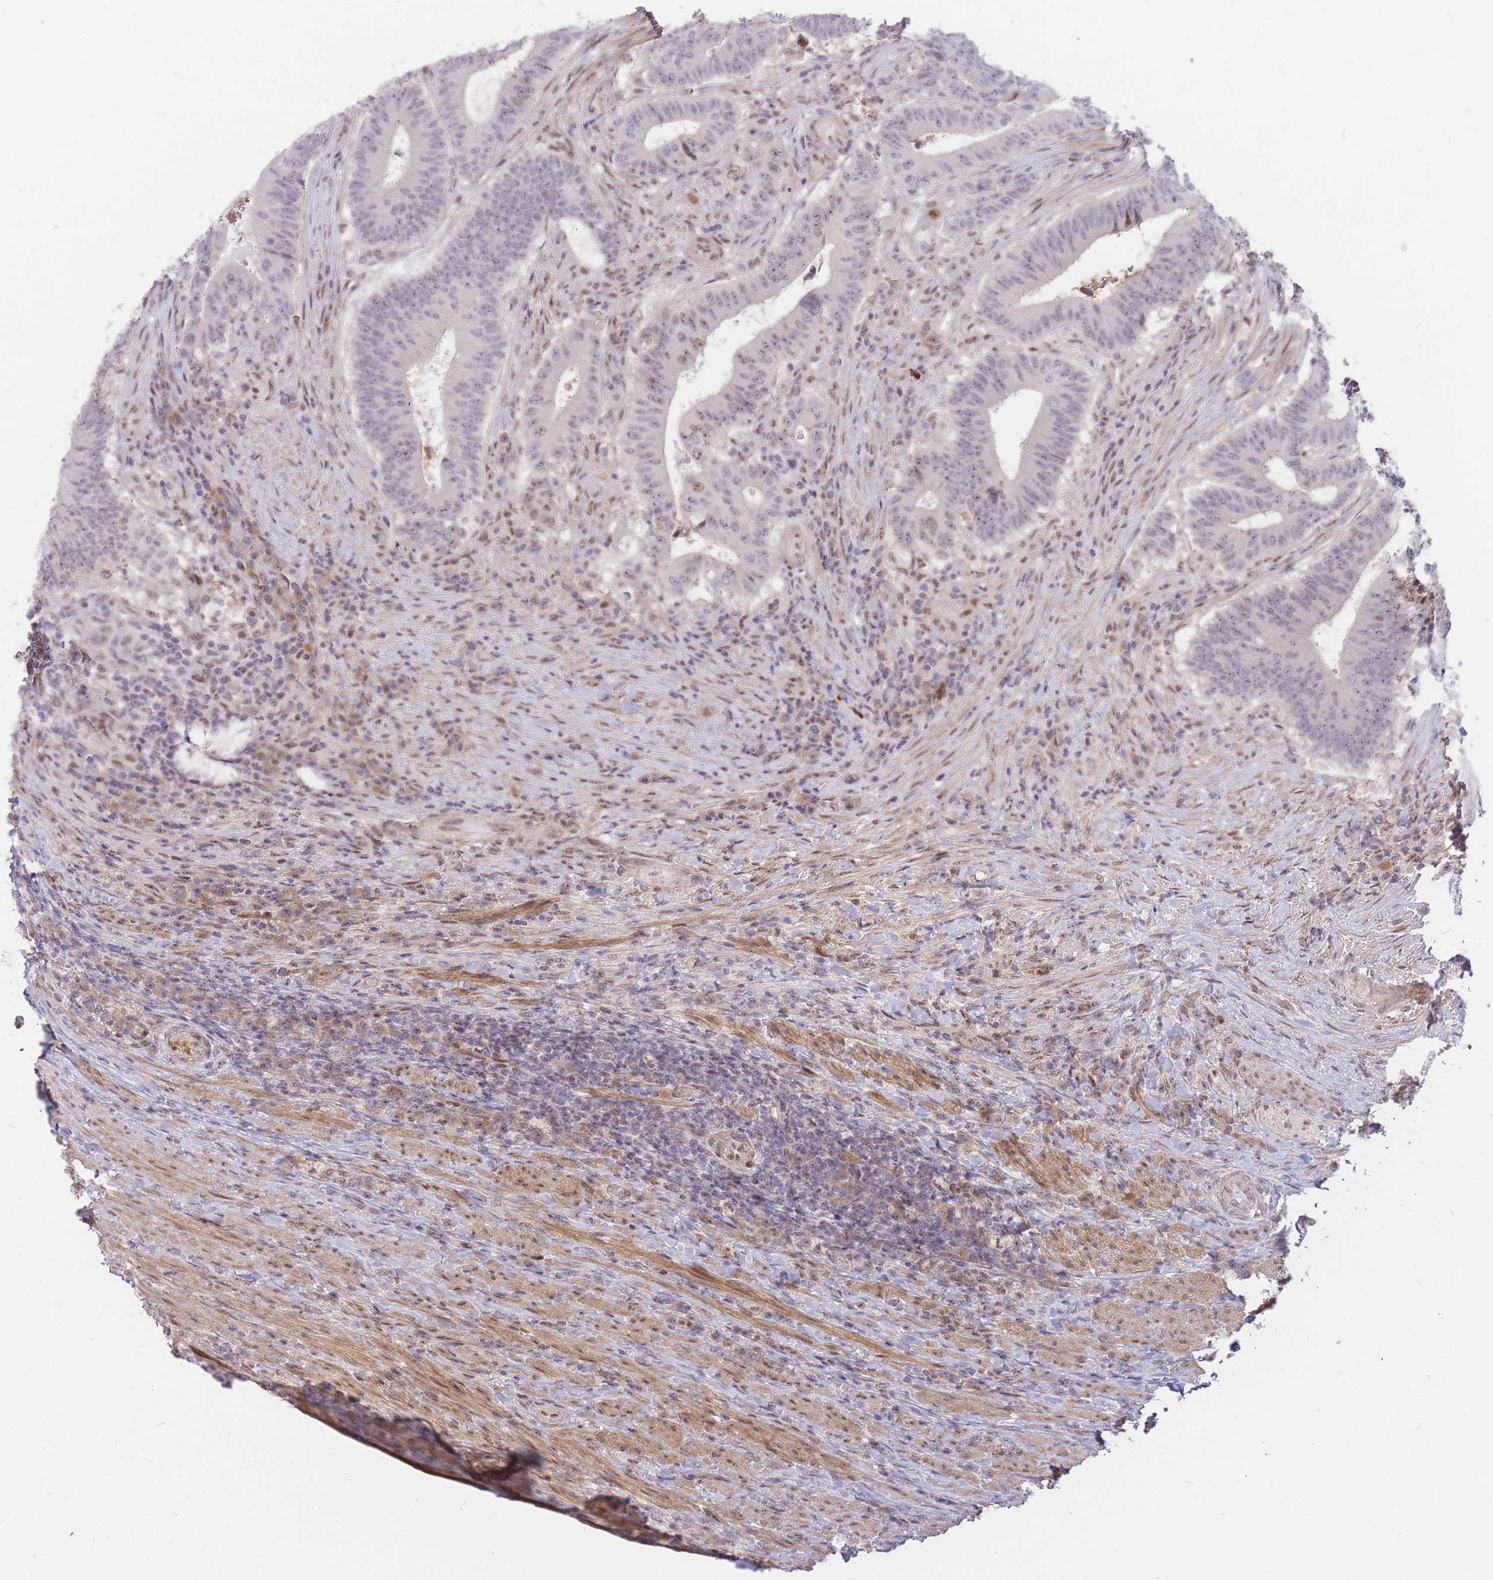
{"staining": {"intensity": "weak", "quantity": "25%-75%", "location": "nuclear"}, "tissue": "colorectal cancer", "cell_type": "Tumor cells", "image_type": "cancer", "snomed": [{"axis": "morphology", "description": "Adenocarcinoma, NOS"}, {"axis": "topography", "description": "Colon"}], "caption": "Colorectal cancer stained for a protein (brown) shows weak nuclear positive staining in approximately 25%-75% of tumor cells.", "gene": "TLE2", "patient": {"sex": "female", "age": 43}}